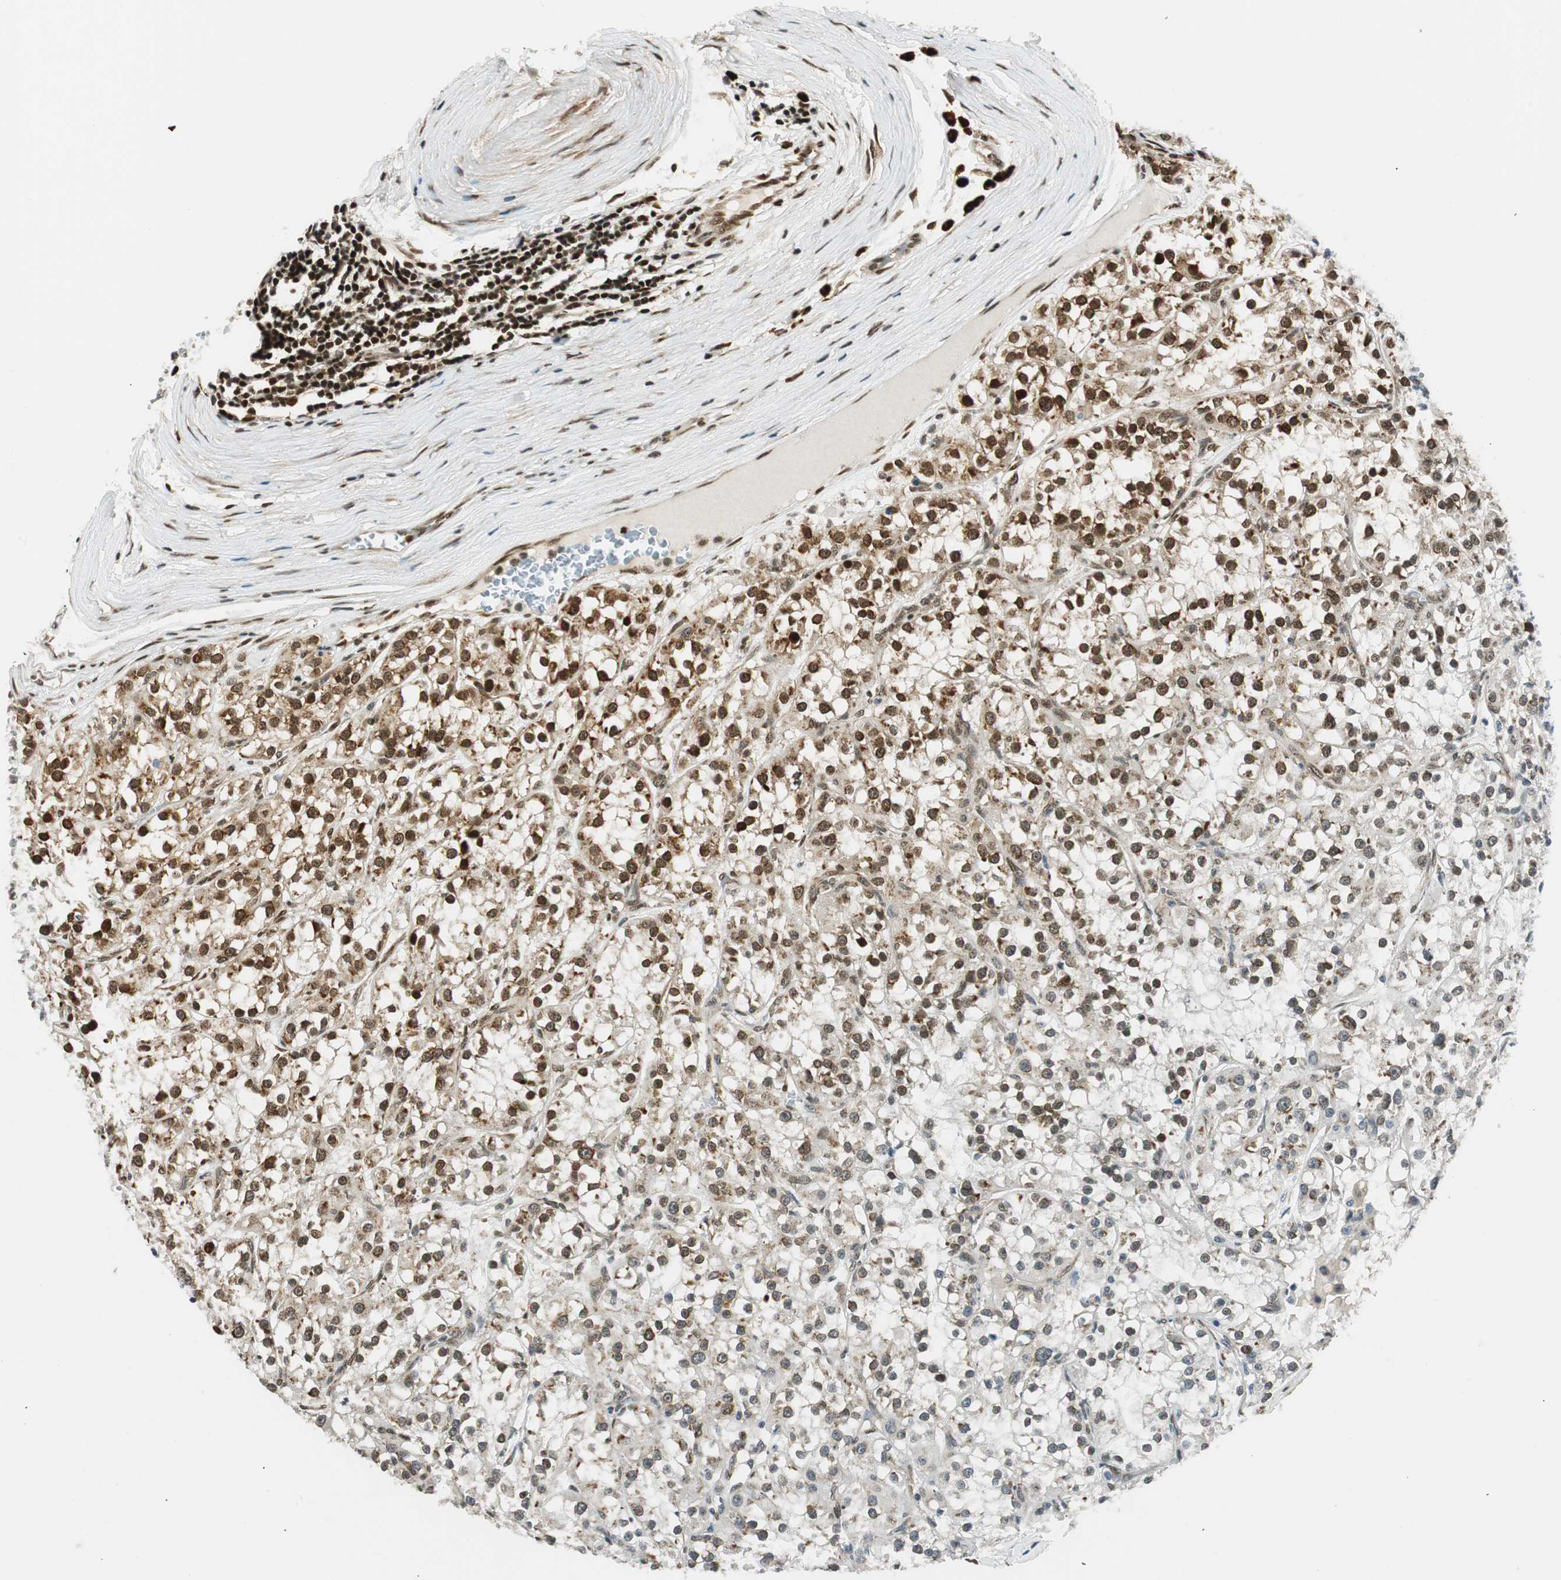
{"staining": {"intensity": "strong", "quantity": "<25%", "location": "nuclear"}, "tissue": "renal cancer", "cell_type": "Tumor cells", "image_type": "cancer", "snomed": [{"axis": "morphology", "description": "Adenocarcinoma, NOS"}, {"axis": "topography", "description": "Kidney"}], "caption": "Adenocarcinoma (renal) stained with DAB (3,3'-diaminobenzidine) immunohistochemistry (IHC) exhibits medium levels of strong nuclear expression in about <25% of tumor cells. The protein is shown in brown color, while the nuclei are stained blue.", "gene": "RING1", "patient": {"sex": "female", "age": 52}}